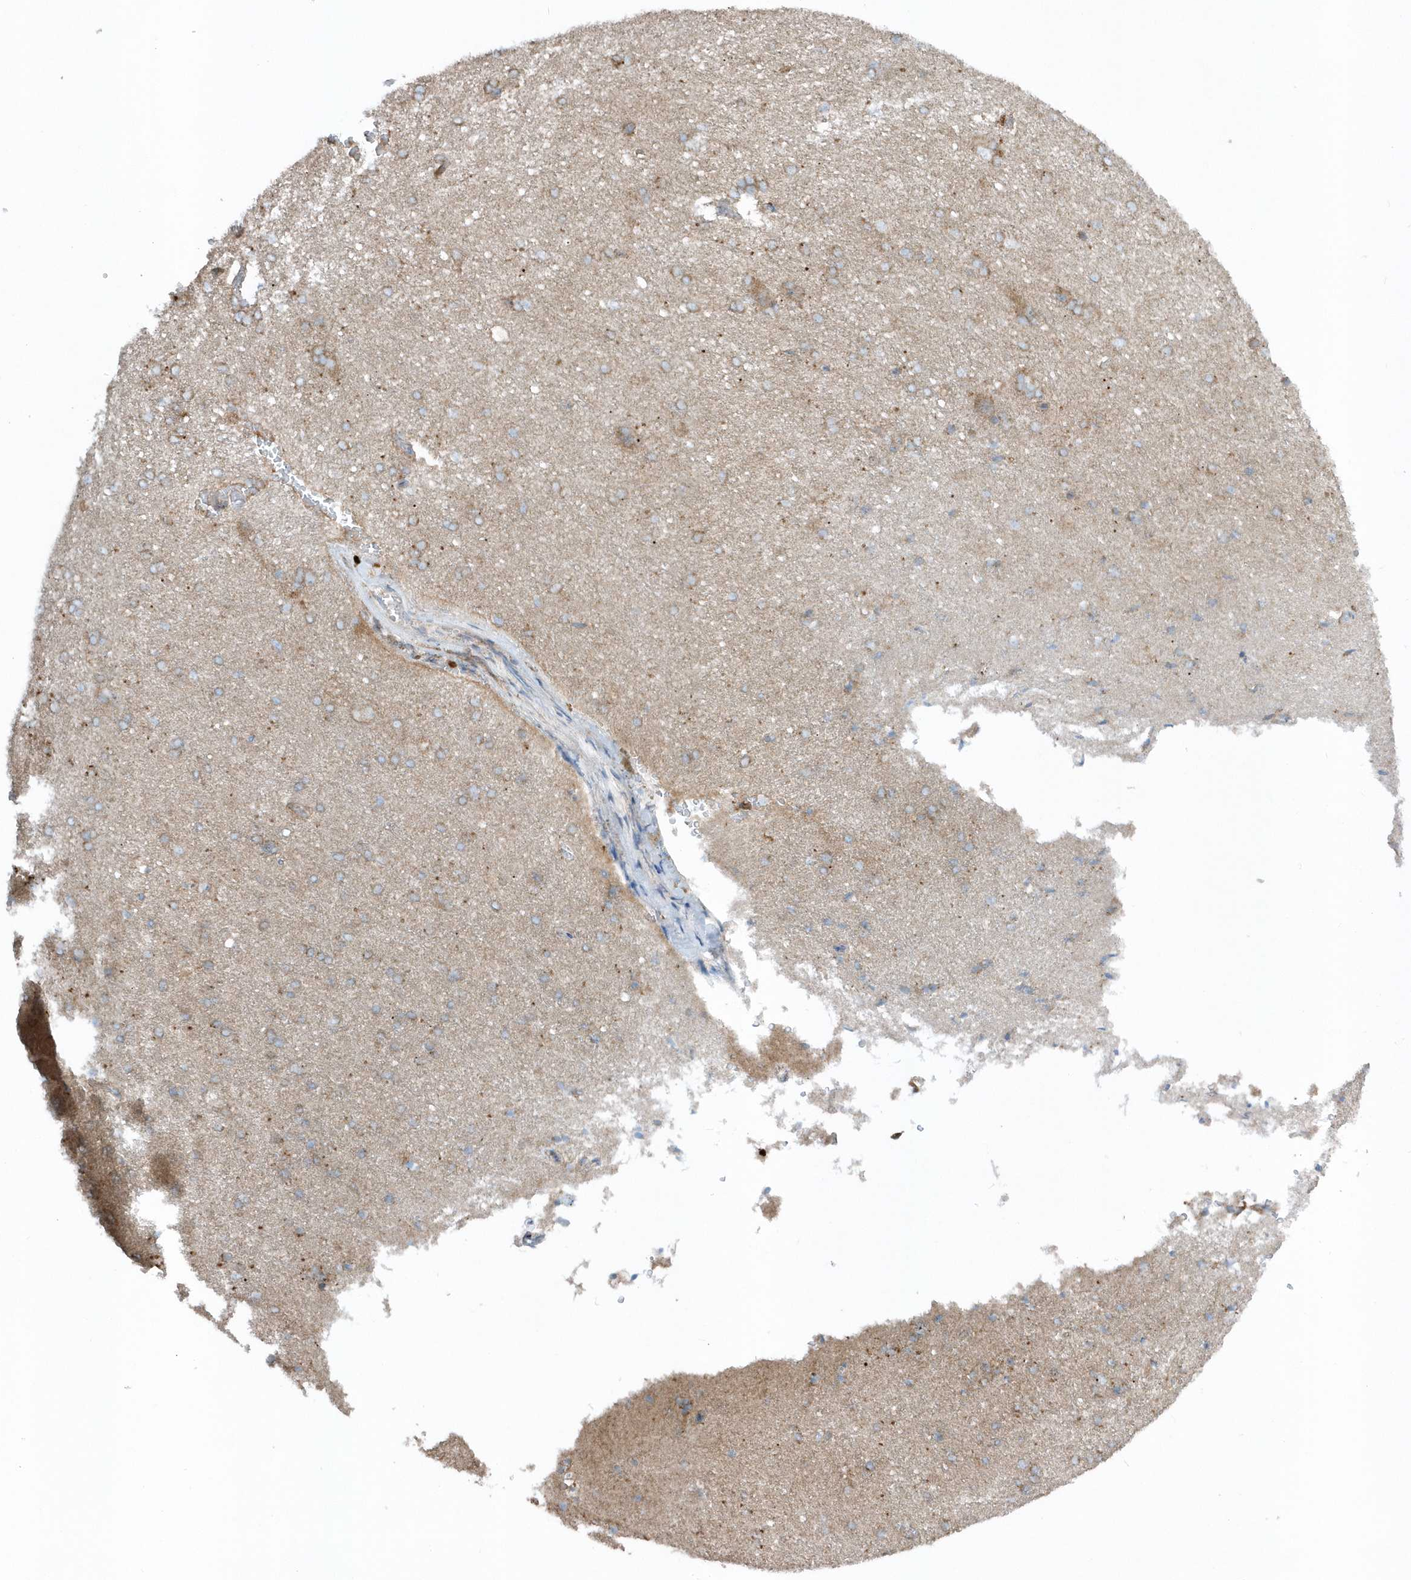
{"staining": {"intensity": "weak", "quantity": "25%-75%", "location": "cytoplasmic/membranous"}, "tissue": "cerebral cortex", "cell_type": "Endothelial cells", "image_type": "normal", "snomed": [{"axis": "morphology", "description": "Normal tissue, NOS"}, {"axis": "topography", "description": "Cerebral cortex"}], "caption": "Brown immunohistochemical staining in unremarkable human cerebral cortex shows weak cytoplasmic/membranous positivity in approximately 25%-75% of endothelial cells.", "gene": "SLC38A2", "patient": {"sex": "male", "age": 62}}